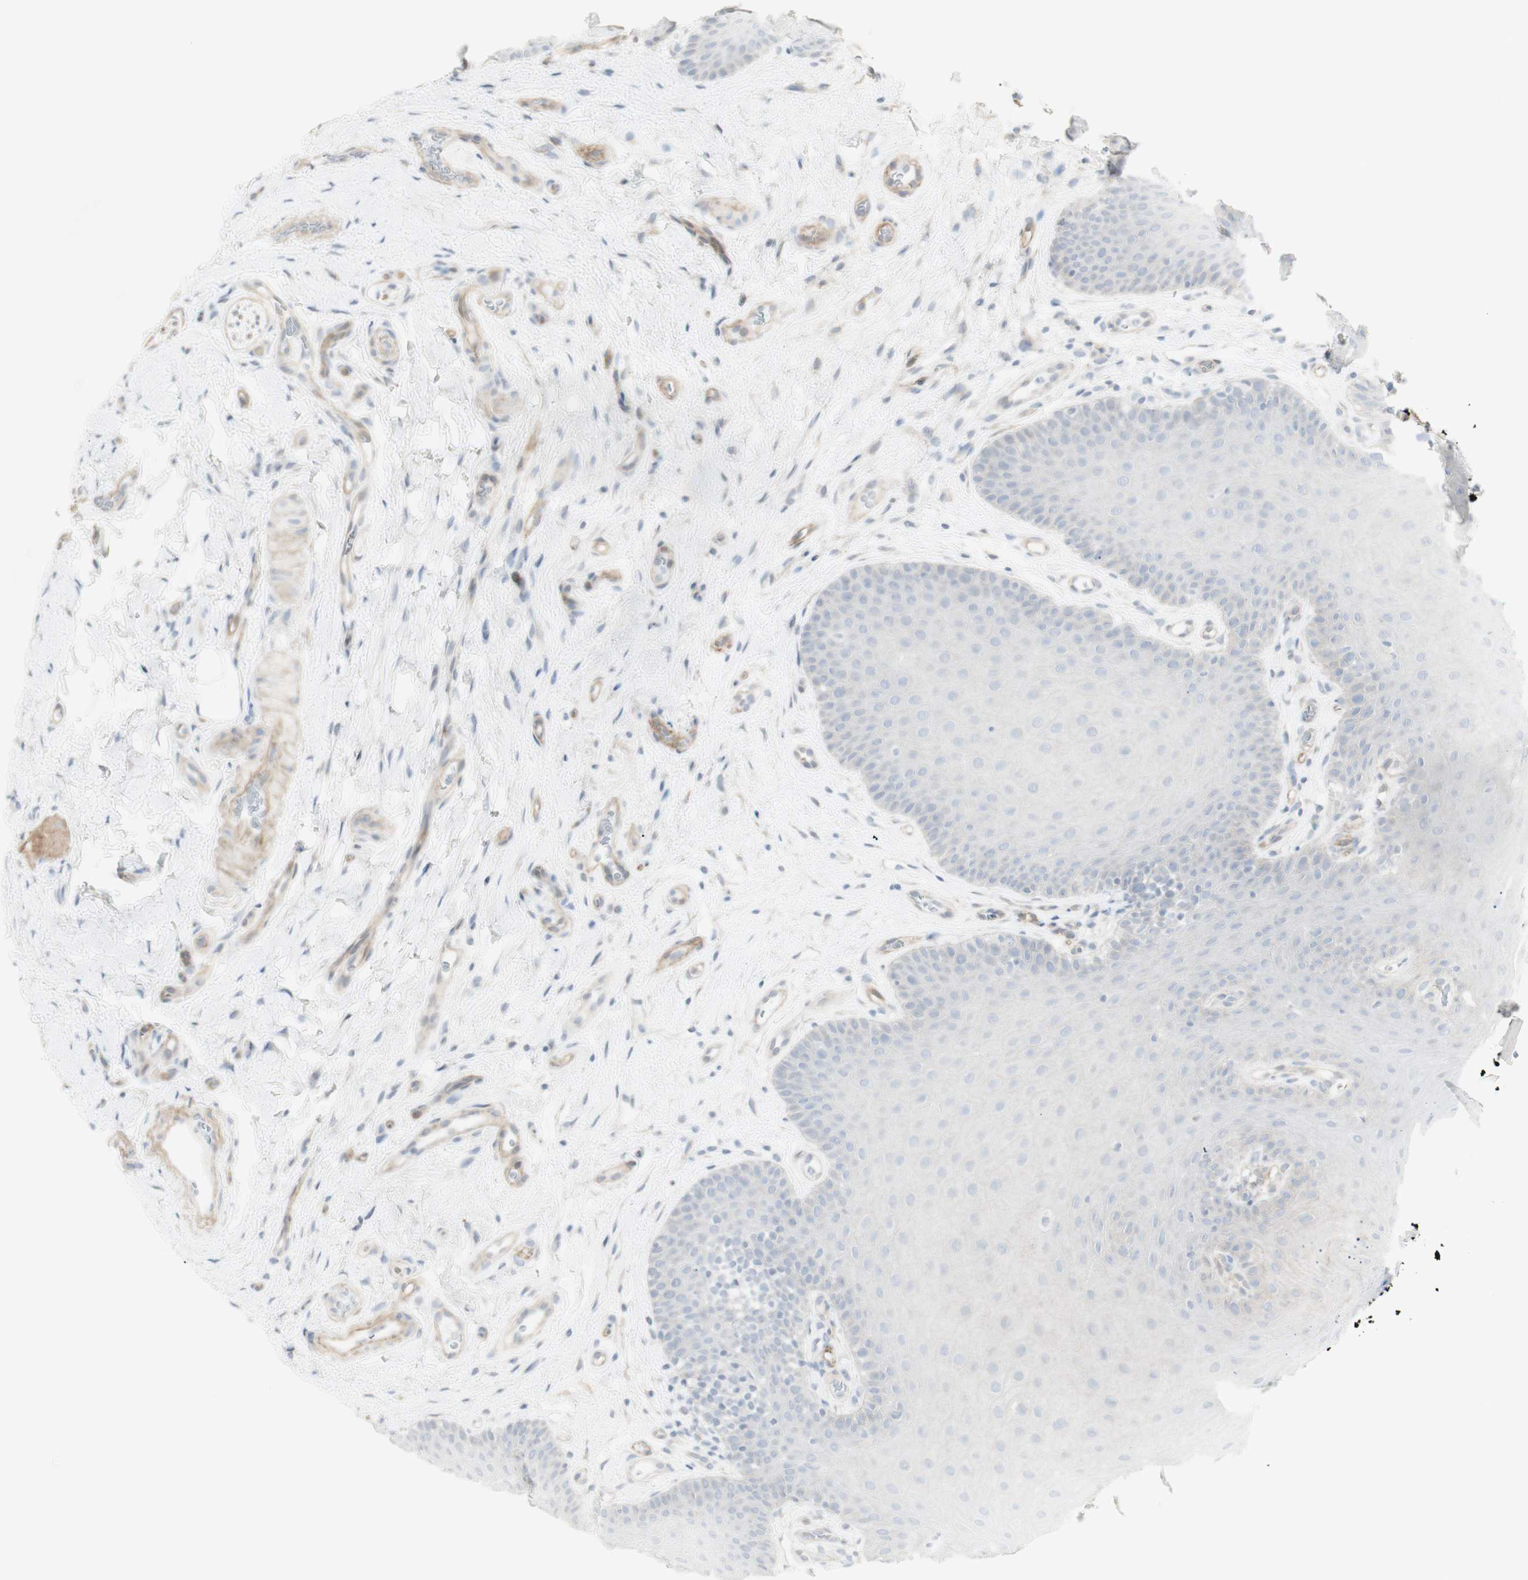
{"staining": {"intensity": "negative", "quantity": "none", "location": "none"}, "tissue": "oral mucosa", "cell_type": "Squamous epithelial cells", "image_type": "normal", "snomed": [{"axis": "morphology", "description": "Normal tissue, NOS"}, {"axis": "topography", "description": "Skeletal muscle"}, {"axis": "topography", "description": "Oral tissue"}], "caption": "Immunohistochemistry micrograph of benign oral mucosa stained for a protein (brown), which reveals no positivity in squamous epithelial cells.", "gene": "NDST4", "patient": {"sex": "male", "age": 58}}